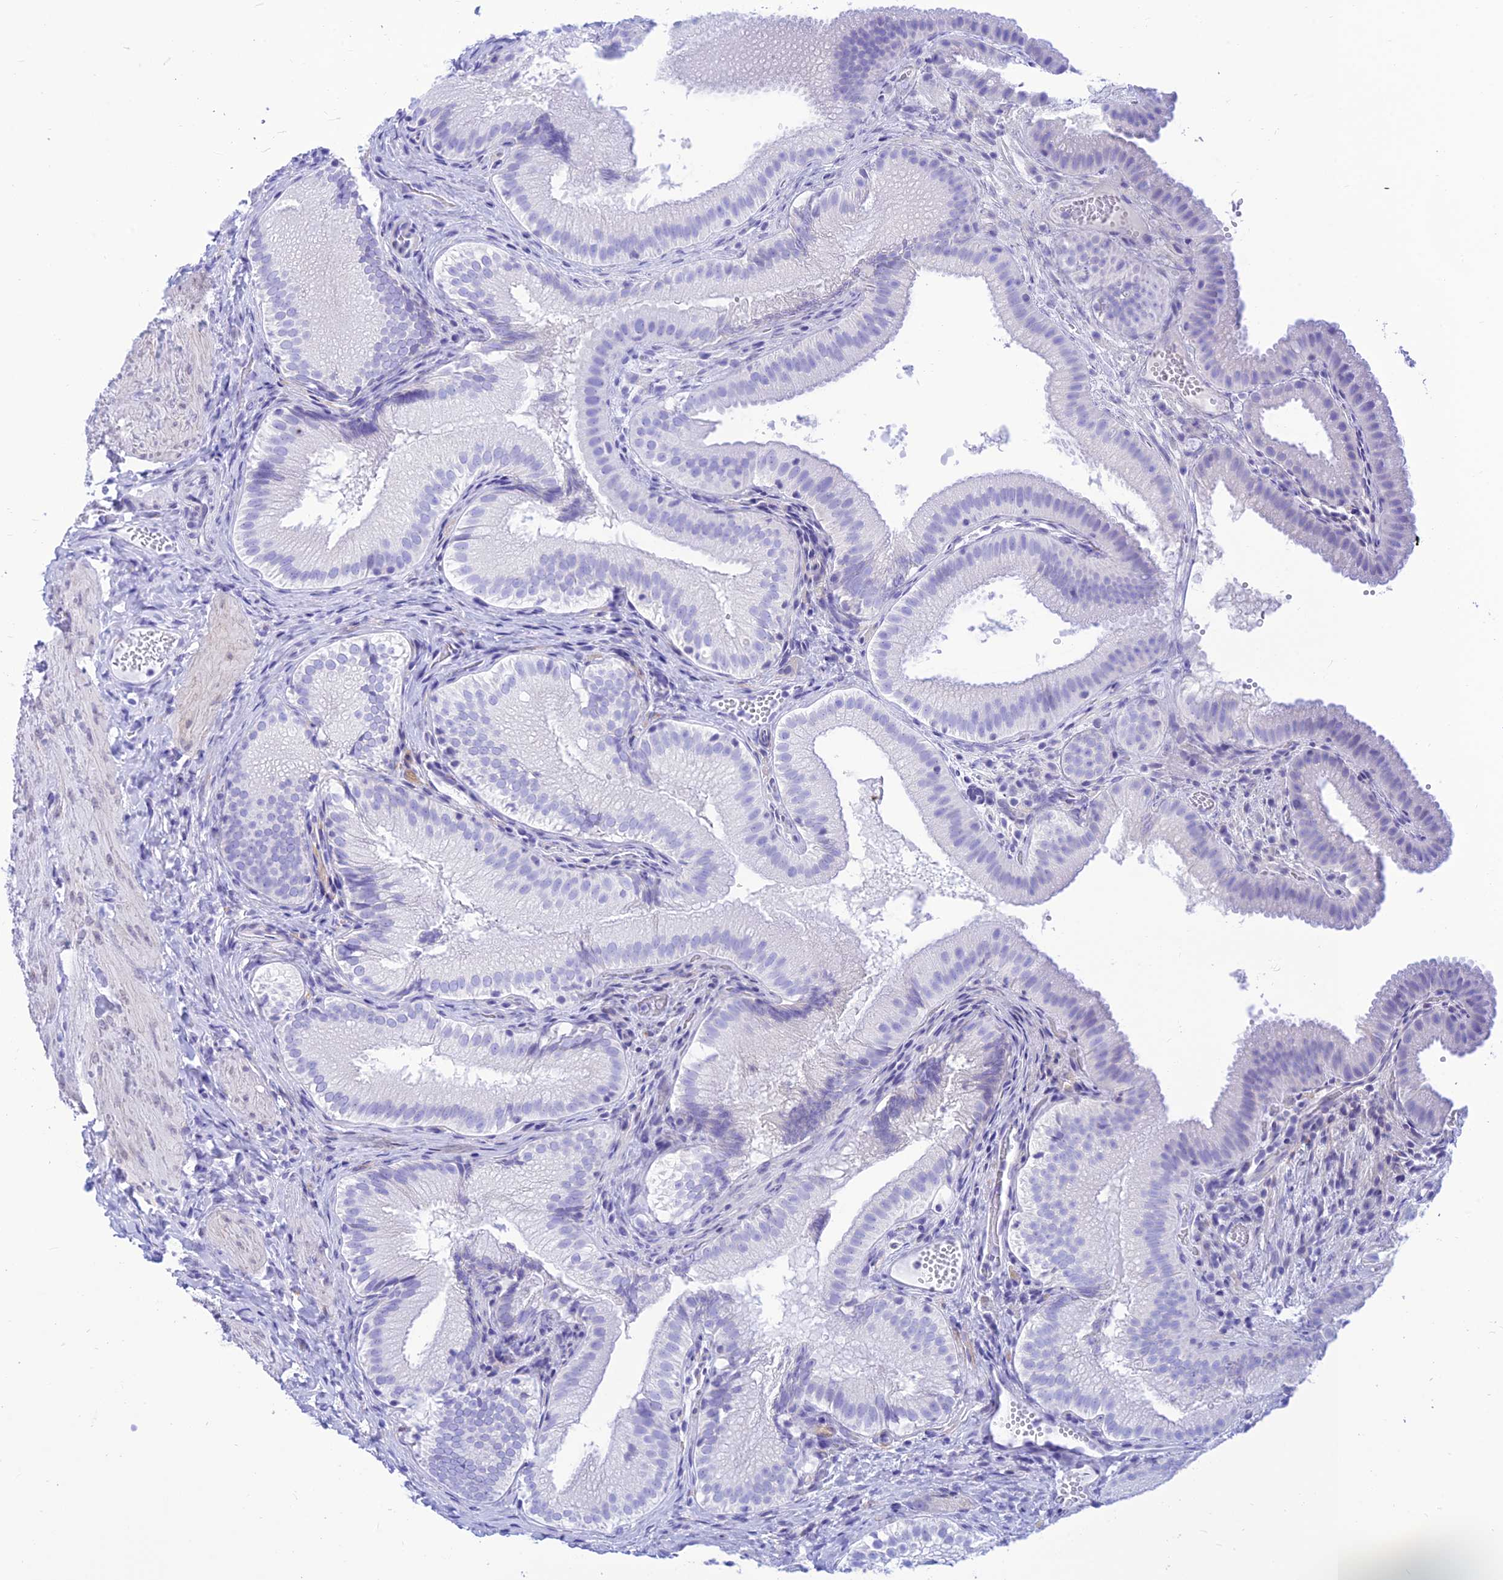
{"staining": {"intensity": "negative", "quantity": "none", "location": "none"}, "tissue": "gallbladder", "cell_type": "Glandular cells", "image_type": "normal", "snomed": [{"axis": "morphology", "description": "Normal tissue, NOS"}, {"axis": "topography", "description": "Gallbladder"}], "caption": "There is no significant expression in glandular cells of gallbladder. (DAB IHC, high magnification).", "gene": "PRNP", "patient": {"sex": "female", "age": 30}}